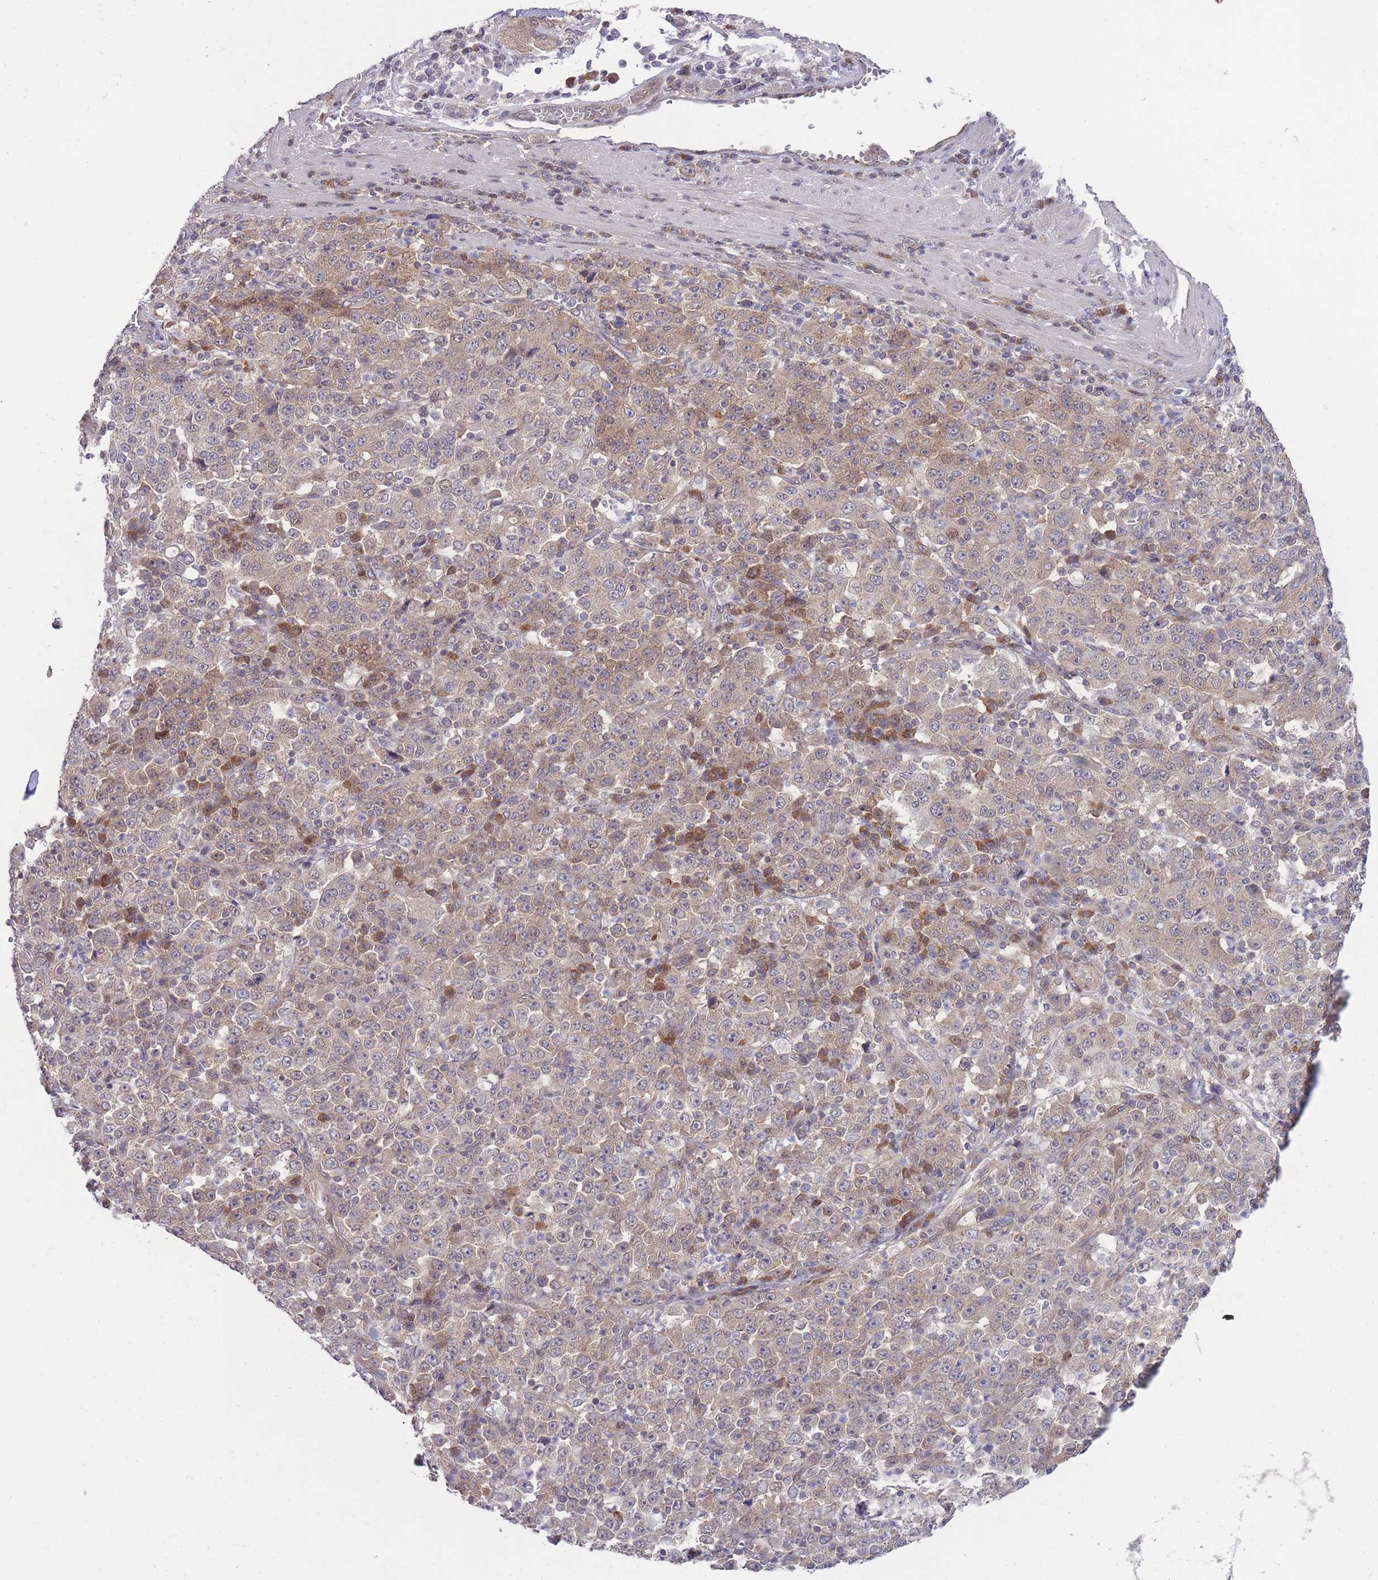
{"staining": {"intensity": "weak", "quantity": ">75%", "location": "cytoplasmic/membranous"}, "tissue": "stomach cancer", "cell_type": "Tumor cells", "image_type": "cancer", "snomed": [{"axis": "morphology", "description": "Normal tissue, NOS"}, {"axis": "morphology", "description": "Adenocarcinoma, NOS"}, {"axis": "topography", "description": "Stomach, upper"}, {"axis": "topography", "description": "Stomach"}], "caption": "Protein expression analysis of stomach cancer (adenocarcinoma) exhibits weak cytoplasmic/membranous positivity in about >75% of tumor cells. The staining was performed using DAB (3,3'-diaminobenzidine) to visualize the protein expression in brown, while the nuclei were stained in blue with hematoxylin (Magnification: 20x).", "gene": "RIC8A", "patient": {"sex": "male", "age": 59}}